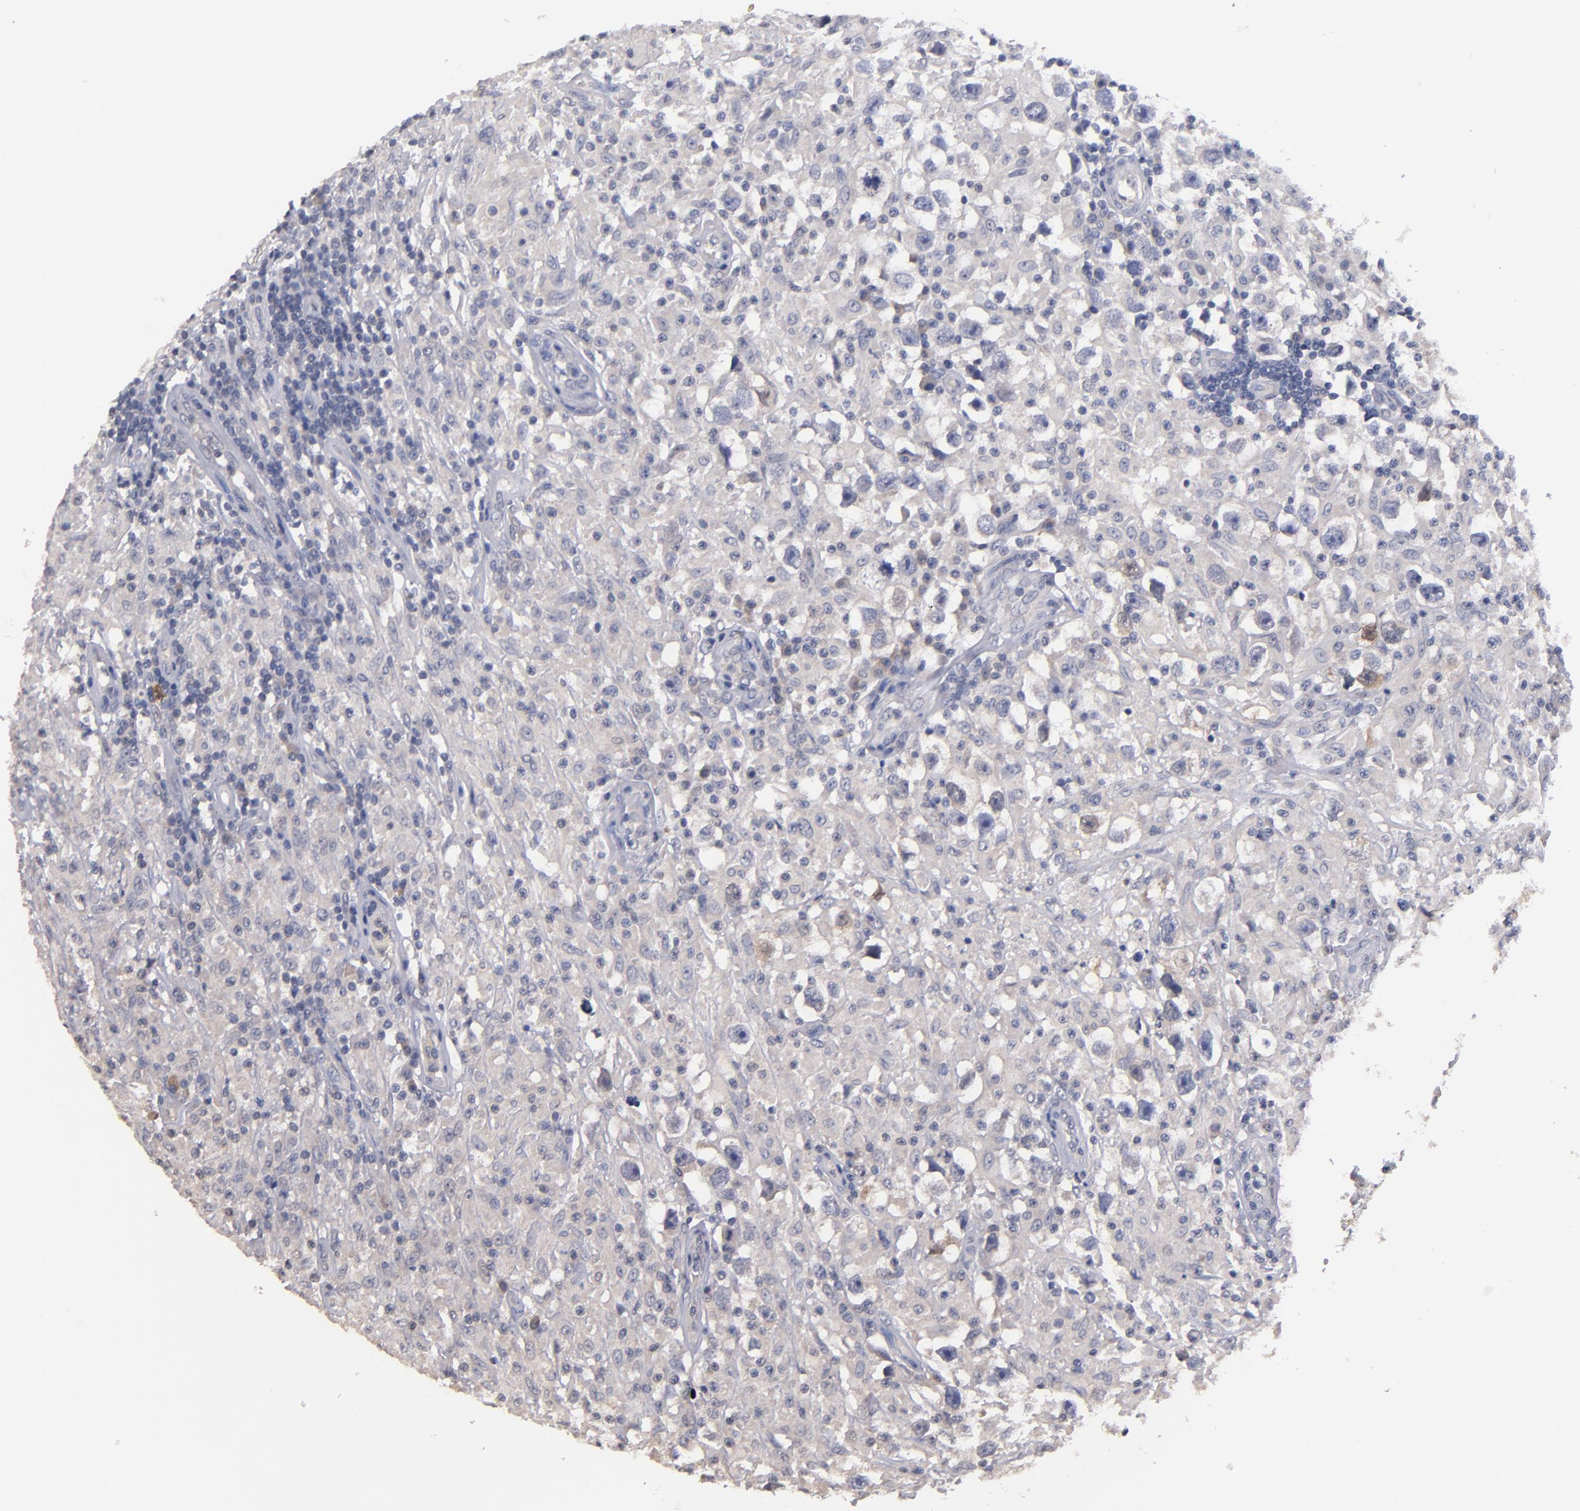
{"staining": {"intensity": "weak", "quantity": "<25%", "location": "cytoplasmic/membranous,nuclear"}, "tissue": "testis cancer", "cell_type": "Tumor cells", "image_type": "cancer", "snomed": [{"axis": "morphology", "description": "Seminoma, NOS"}, {"axis": "topography", "description": "Testis"}], "caption": "Tumor cells show no significant staining in testis seminoma.", "gene": "S100A1", "patient": {"sex": "male", "age": 34}}